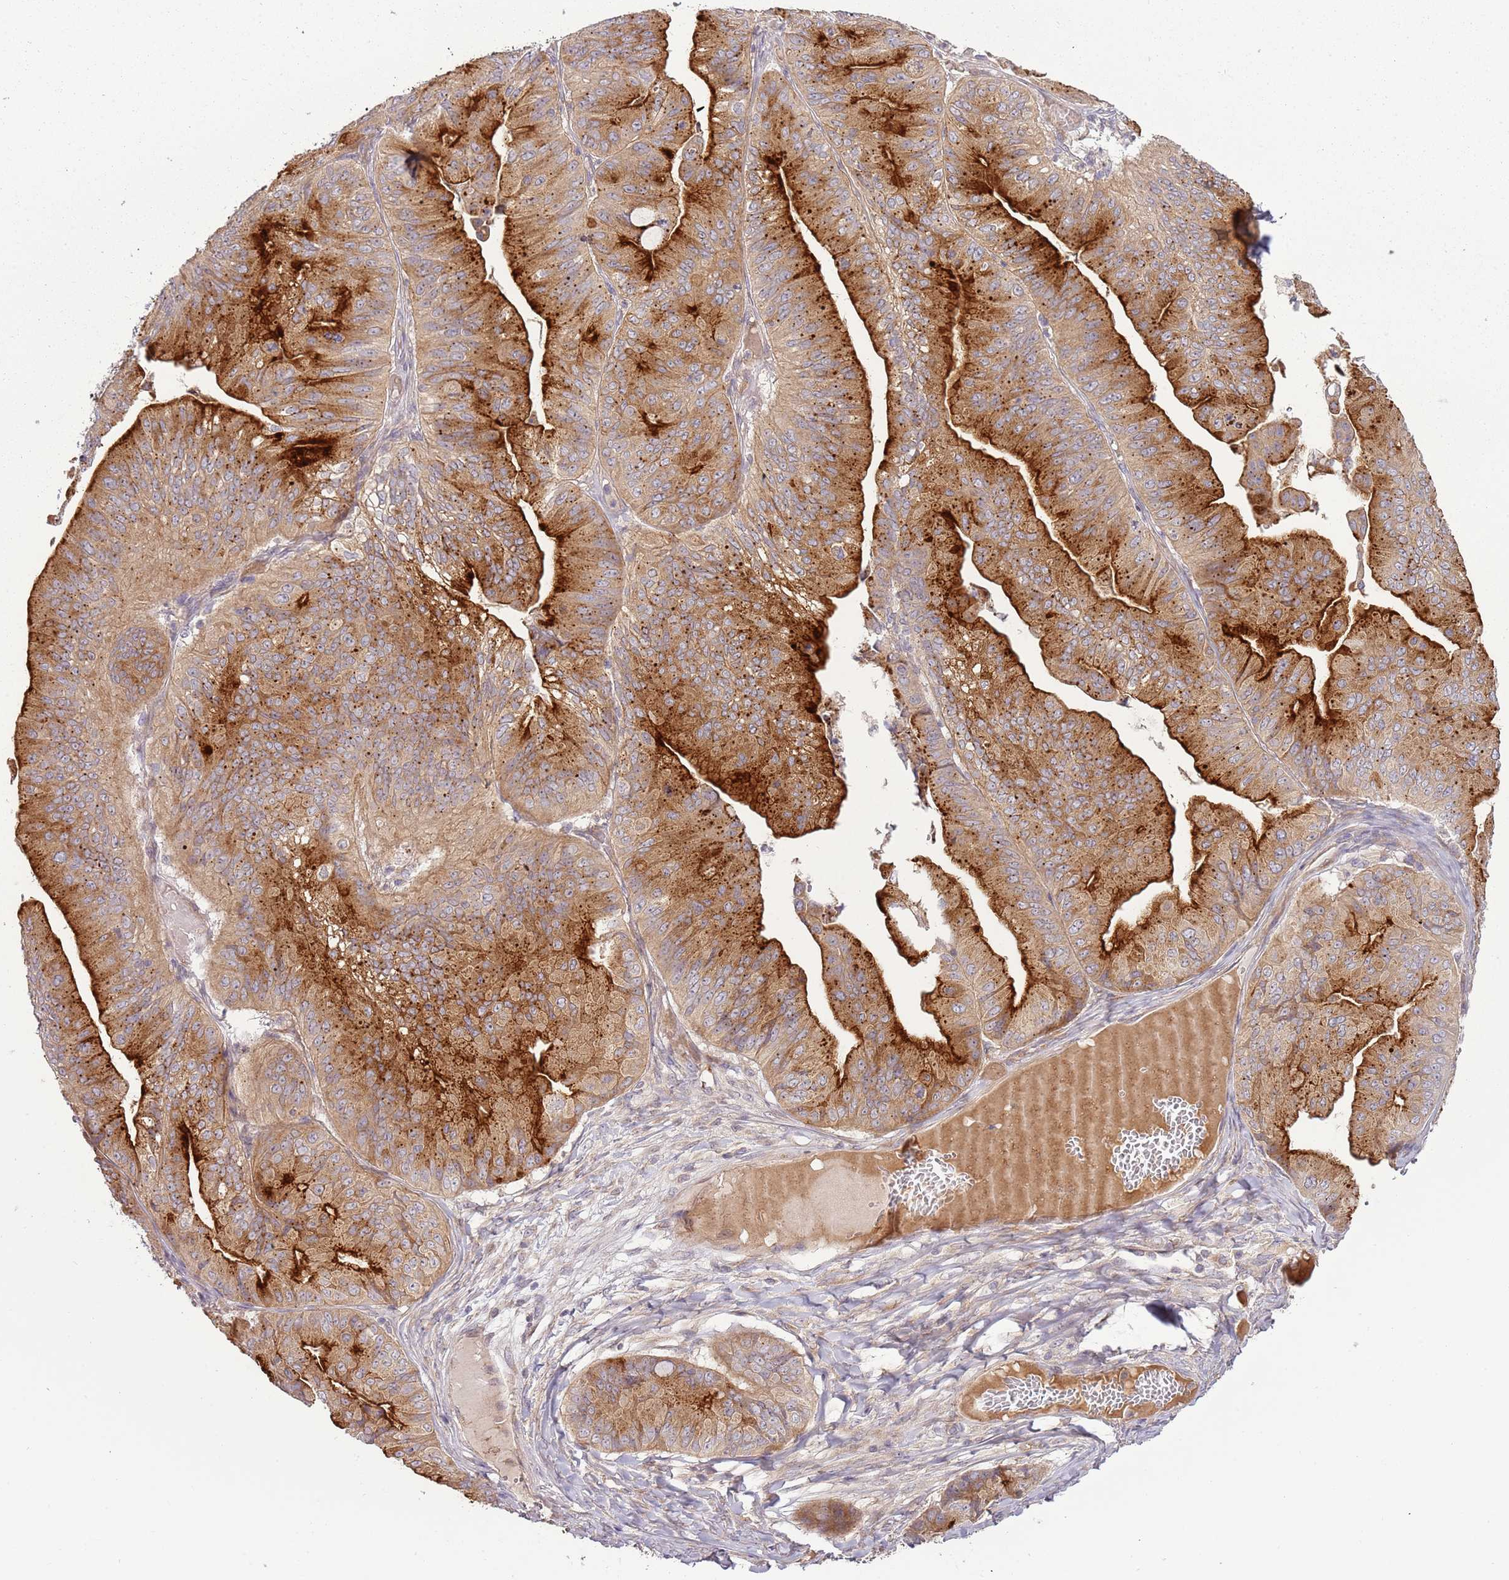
{"staining": {"intensity": "strong", "quantity": ">75%", "location": "cytoplasmic/membranous"}, "tissue": "ovarian cancer", "cell_type": "Tumor cells", "image_type": "cancer", "snomed": [{"axis": "morphology", "description": "Cystadenocarcinoma, mucinous, NOS"}, {"axis": "topography", "description": "Ovary"}], "caption": "Immunohistochemical staining of human ovarian cancer (mucinous cystadenocarcinoma) shows high levels of strong cytoplasmic/membranous protein staining in approximately >75% of tumor cells.", "gene": "RNF128", "patient": {"sex": "female", "age": 61}}